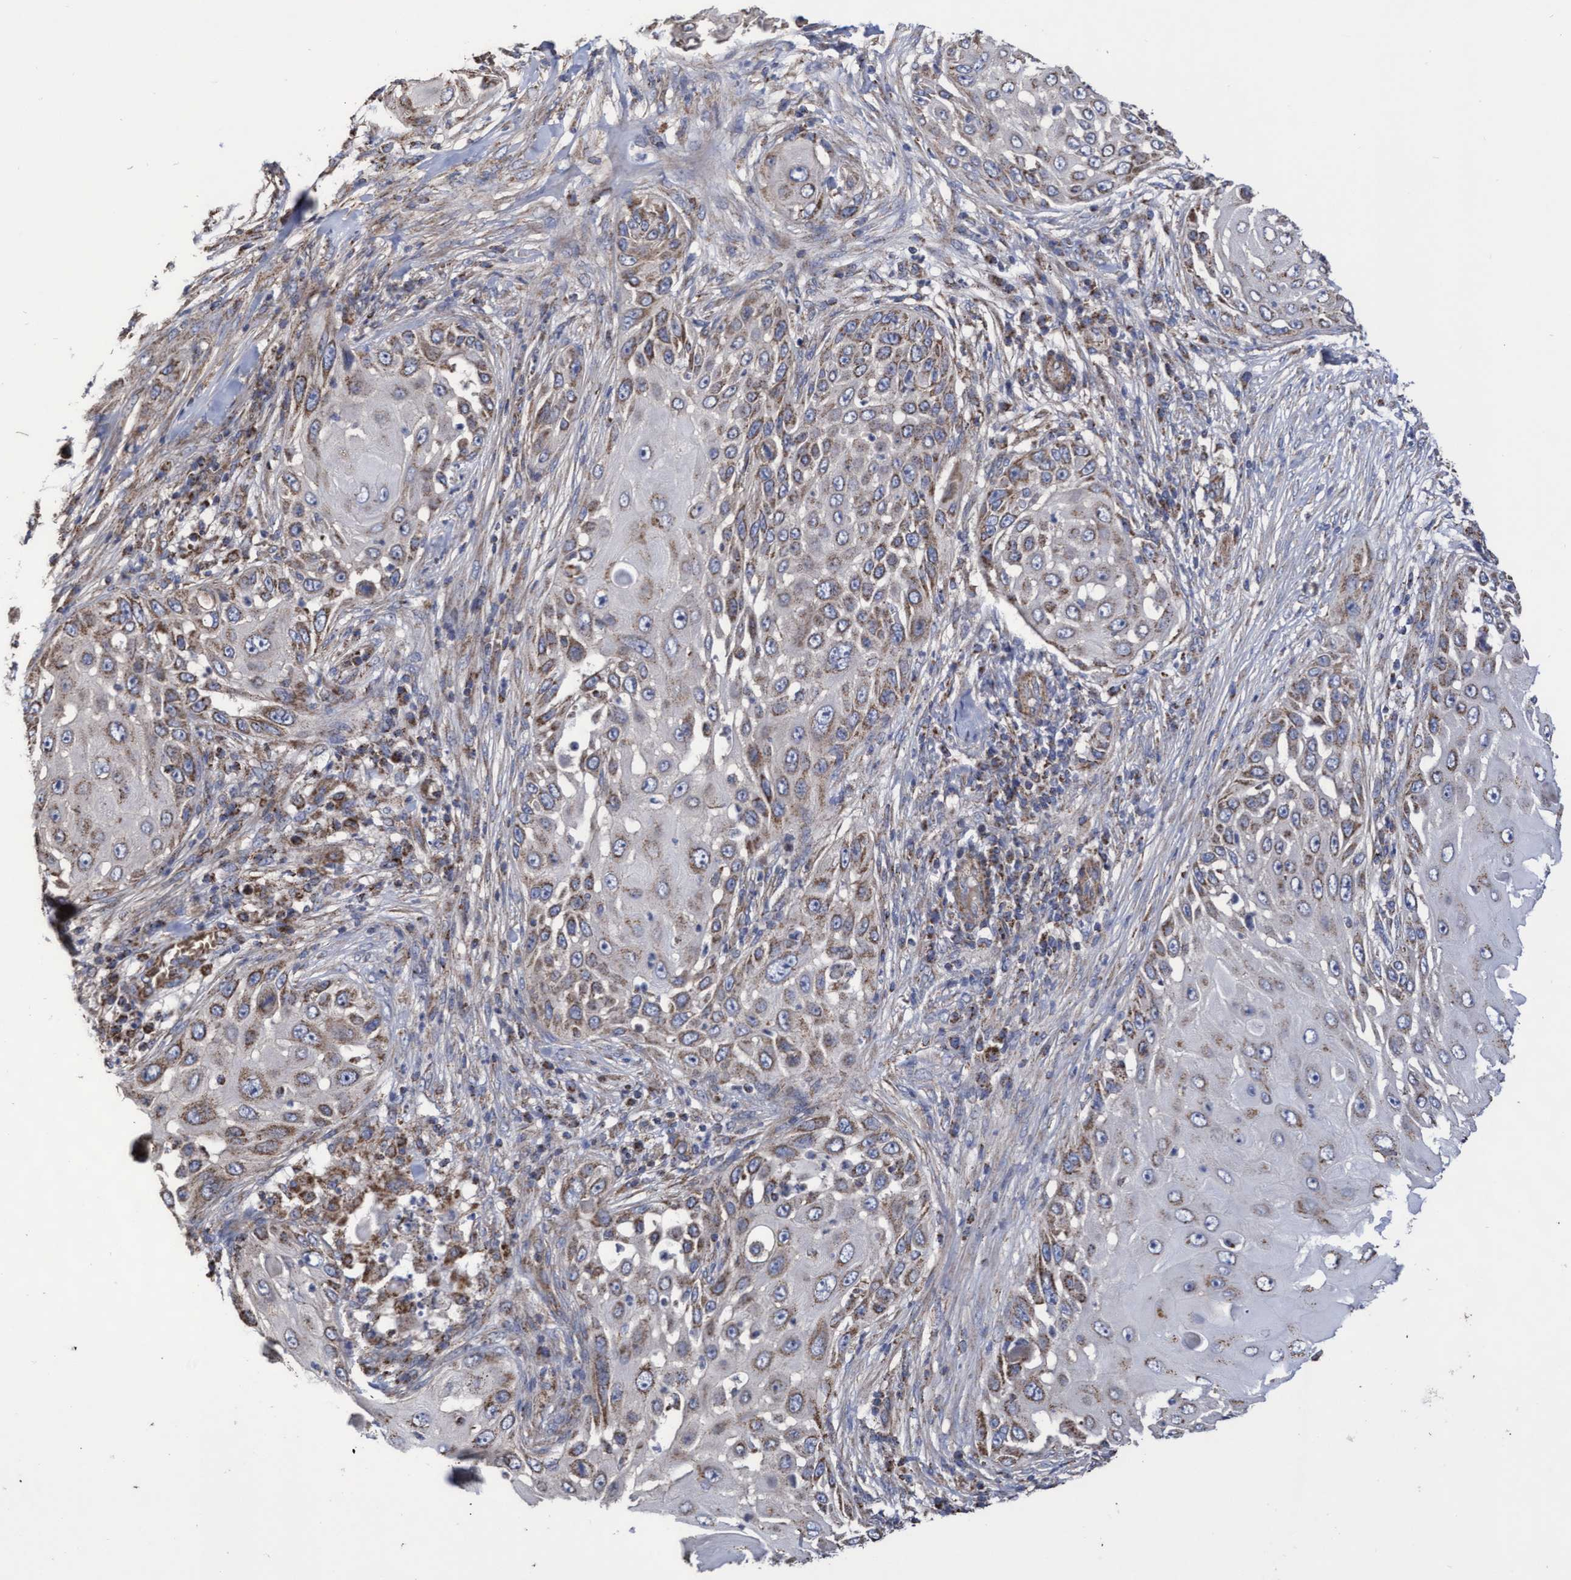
{"staining": {"intensity": "moderate", "quantity": ">75%", "location": "cytoplasmic/membranous"}, "tissue": "skin cancer", "cell_type": "Tumor cells", "image_type": "cancer", "snomed": [{"axis": "morphology", "description": "Squamous cell carcinoma, NOS"}, {"axis": "topography", "description": "Skin"}], "caption": "Human skin cancer (squamous cell carcinoma) stained with a protein marker reveals moderate staining in tumor cells.", "gene": "COBL", "patient": {"sex": "female", "age": 44}}